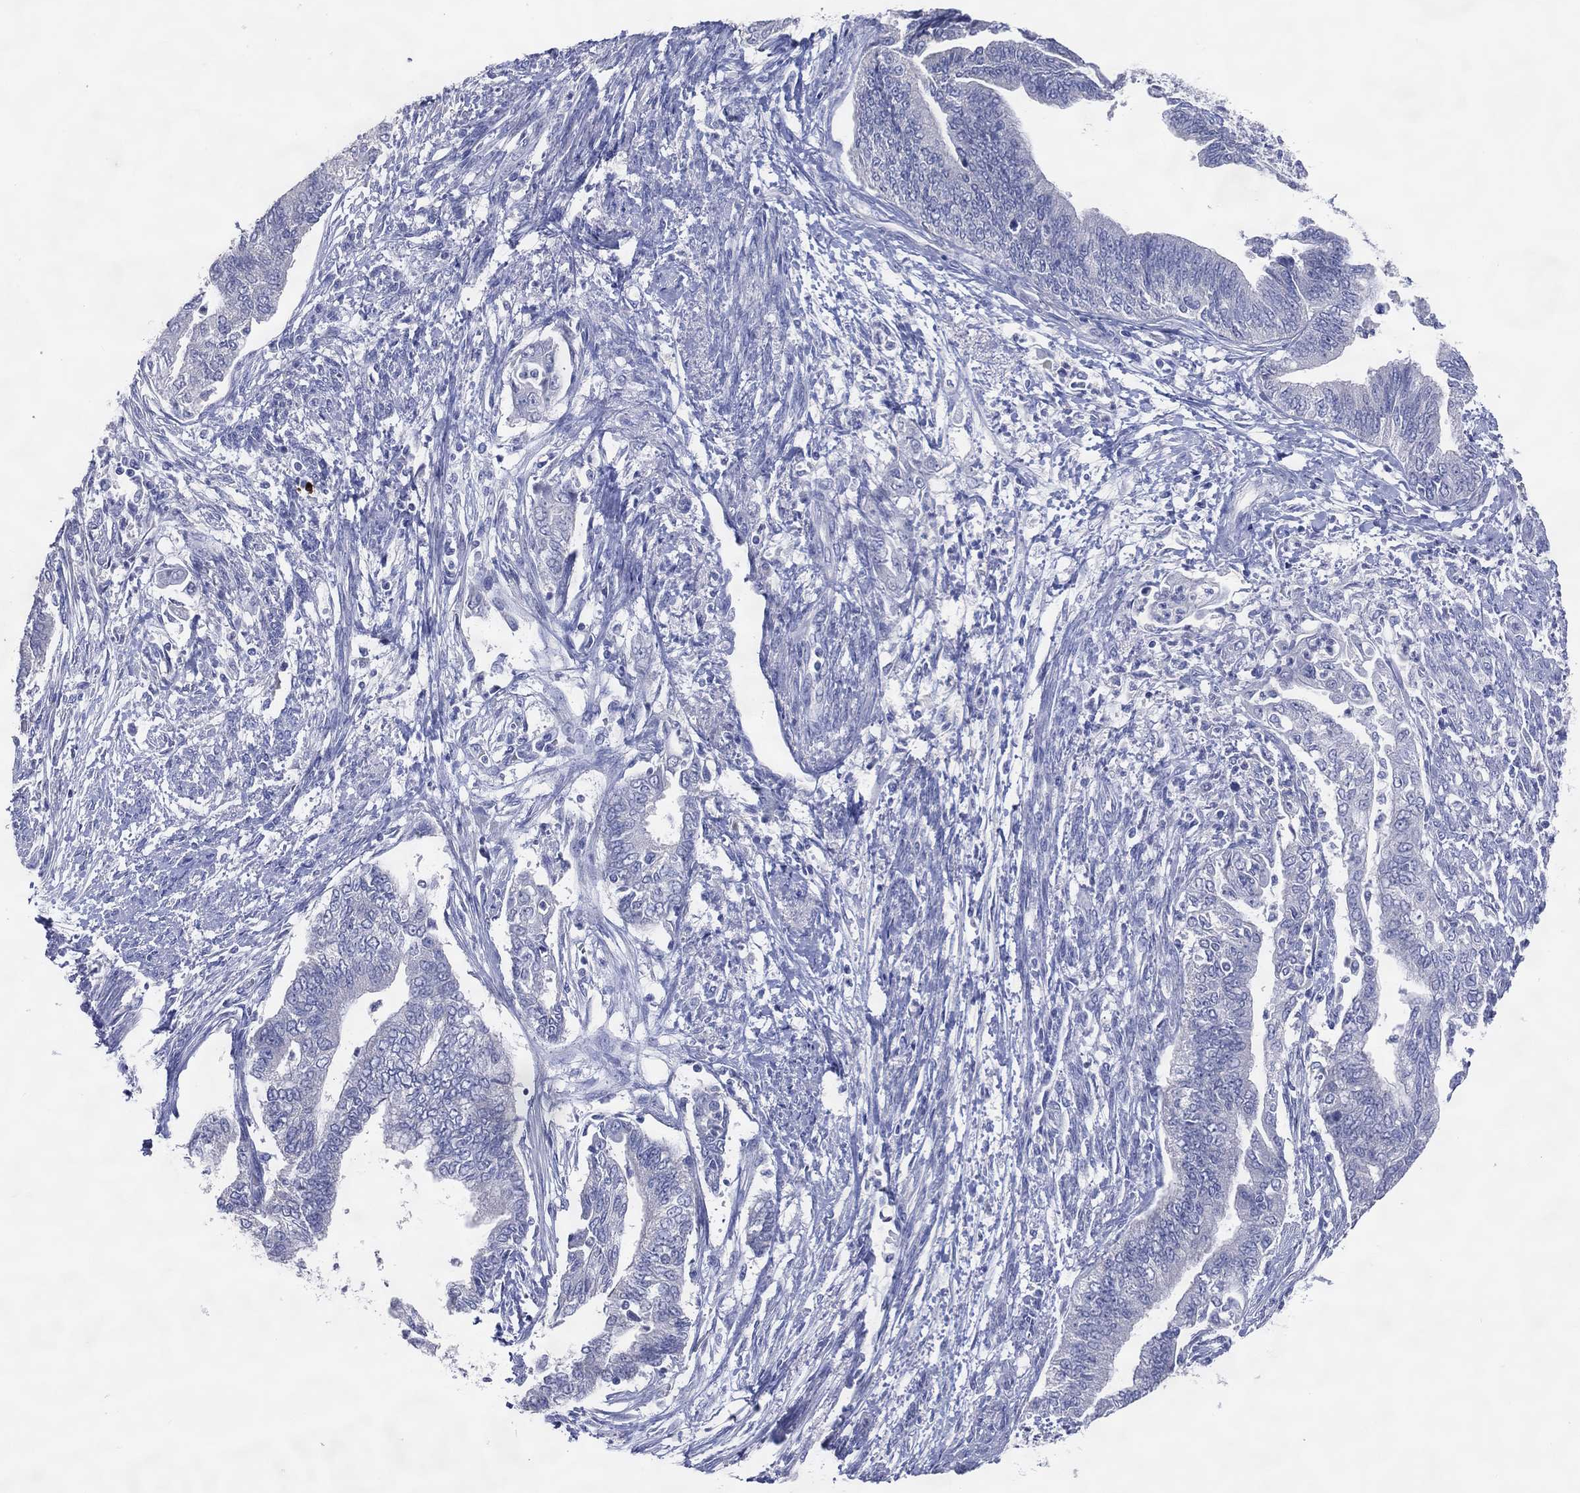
{"staining": {"intensity": "negative", "quantity": "none", "location": "none"}, "tissue": "endometrial cancer", "cell_type": "Tumor cells", "image_type": "cancer", "snomed": [{"axis": "morphology", "description": "Adenocarcinoma, NOS"}, {"axis": "topography", "description": "Endometrium"}], "caption": "A high-resolution histopathology image shows immunohistochemistry (IHC) staining of endometrial adenocarcinoma, which reveals no significant positivity in tumor cells.", "gene": "DNAH6", "patient": {"sex": "female", "age": 65}}